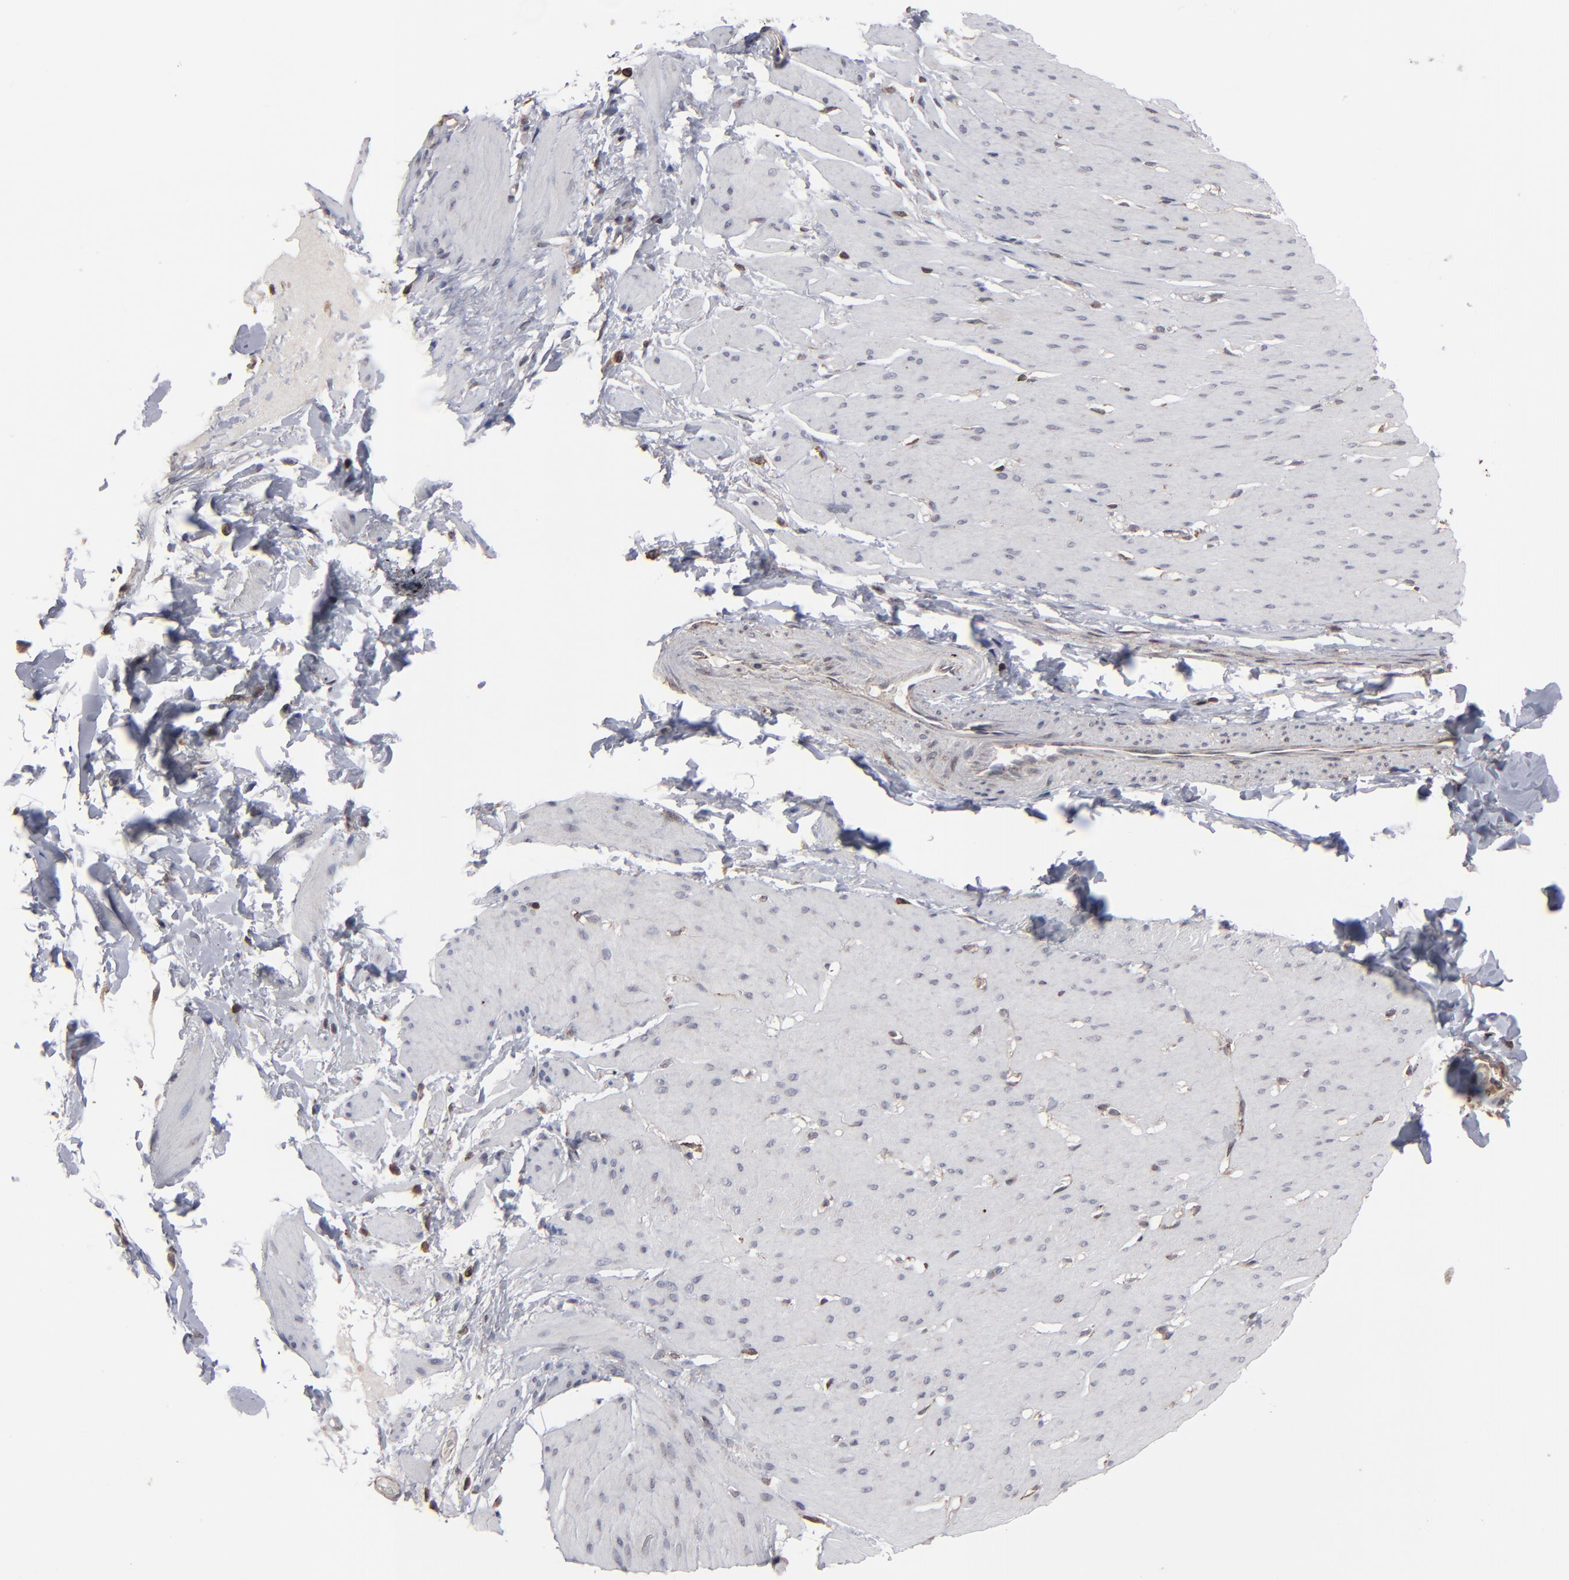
{"staining": {"intensity": "negative", "quantity": "none", "location": "none"}, "tissue": "smooth muscle", "cell_type": "Smooth muscle cells", "image_type": "normal", "snomed": [{"axis": "morphology", "description": "Normal tissue, NOS"}, {"axis": "topography", "description": "Smooth muscle"}, {"axis": "topography", "description": "Colon"}], "caption": "This micrograph is of benign smooth muscle stained with immunohistochemistry to label a protein in brown with the nuclei are counter-stained blue. There is no positivity in smooth muscle cells.", "gene": "KIAA2026", "patient": {"sex": "male", "age": 67}}